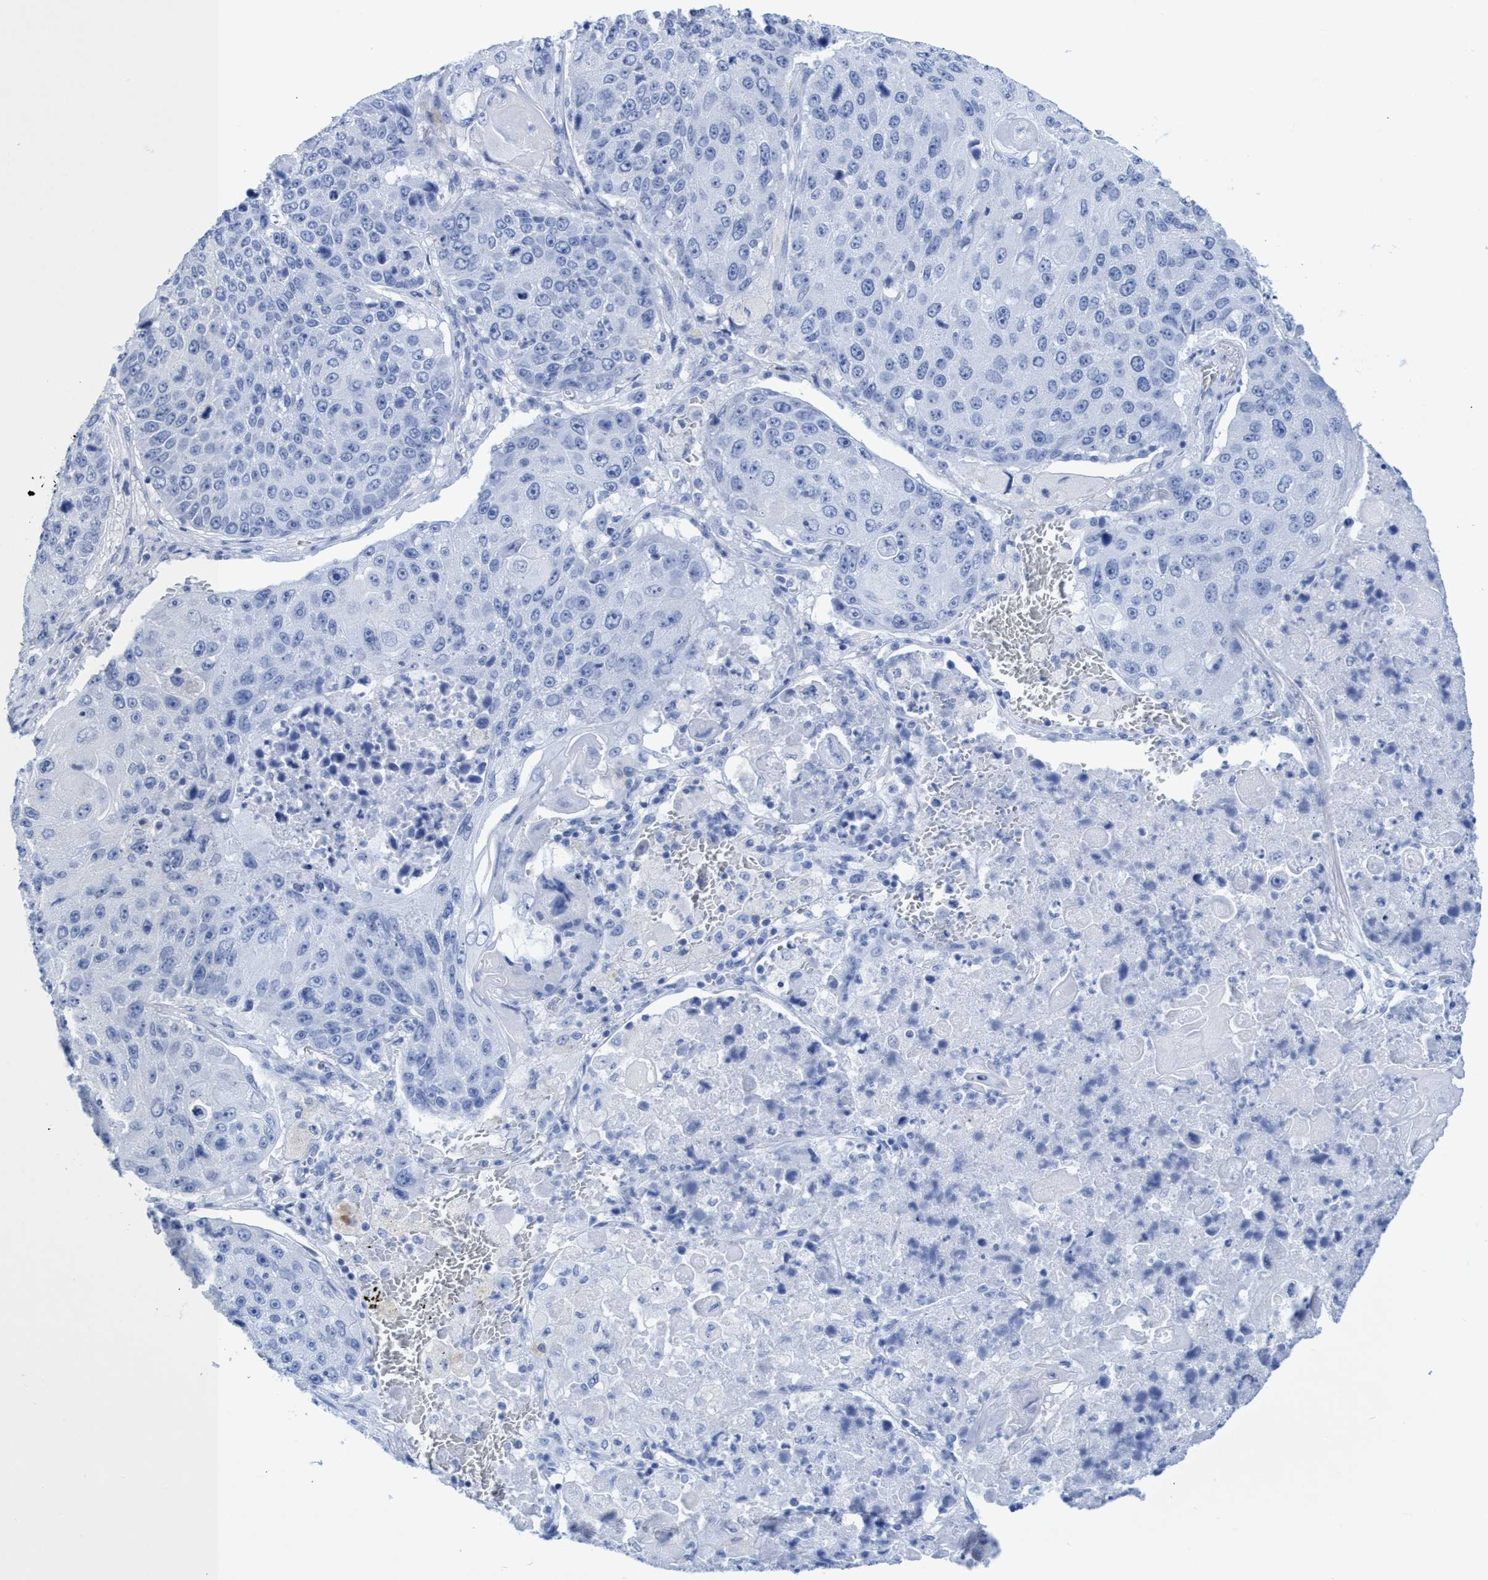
{"staining": {"intensity": "negative", "quantity": "none", "location": "none"}, "tissue": "lung cancer", "cell_type": "Tumor cells", "image_type": "cancer", "snomed": [{"axis": "morphology", "description": "Squamous cell carcinoma, NOS"}, {"axis": "topography", "description": "Lung"}], "caption": "A histopathology image of lung squamous cell carcinoma stained for a protein displays no brown staining in tumor cells. (Brightfield microscopy of DAB (3,3'-diaminobenzidine) immunohistochemistry (IHC) at high magnification).", "gene": "INSL6", "patient": {"sex": "male", "age": 61}}